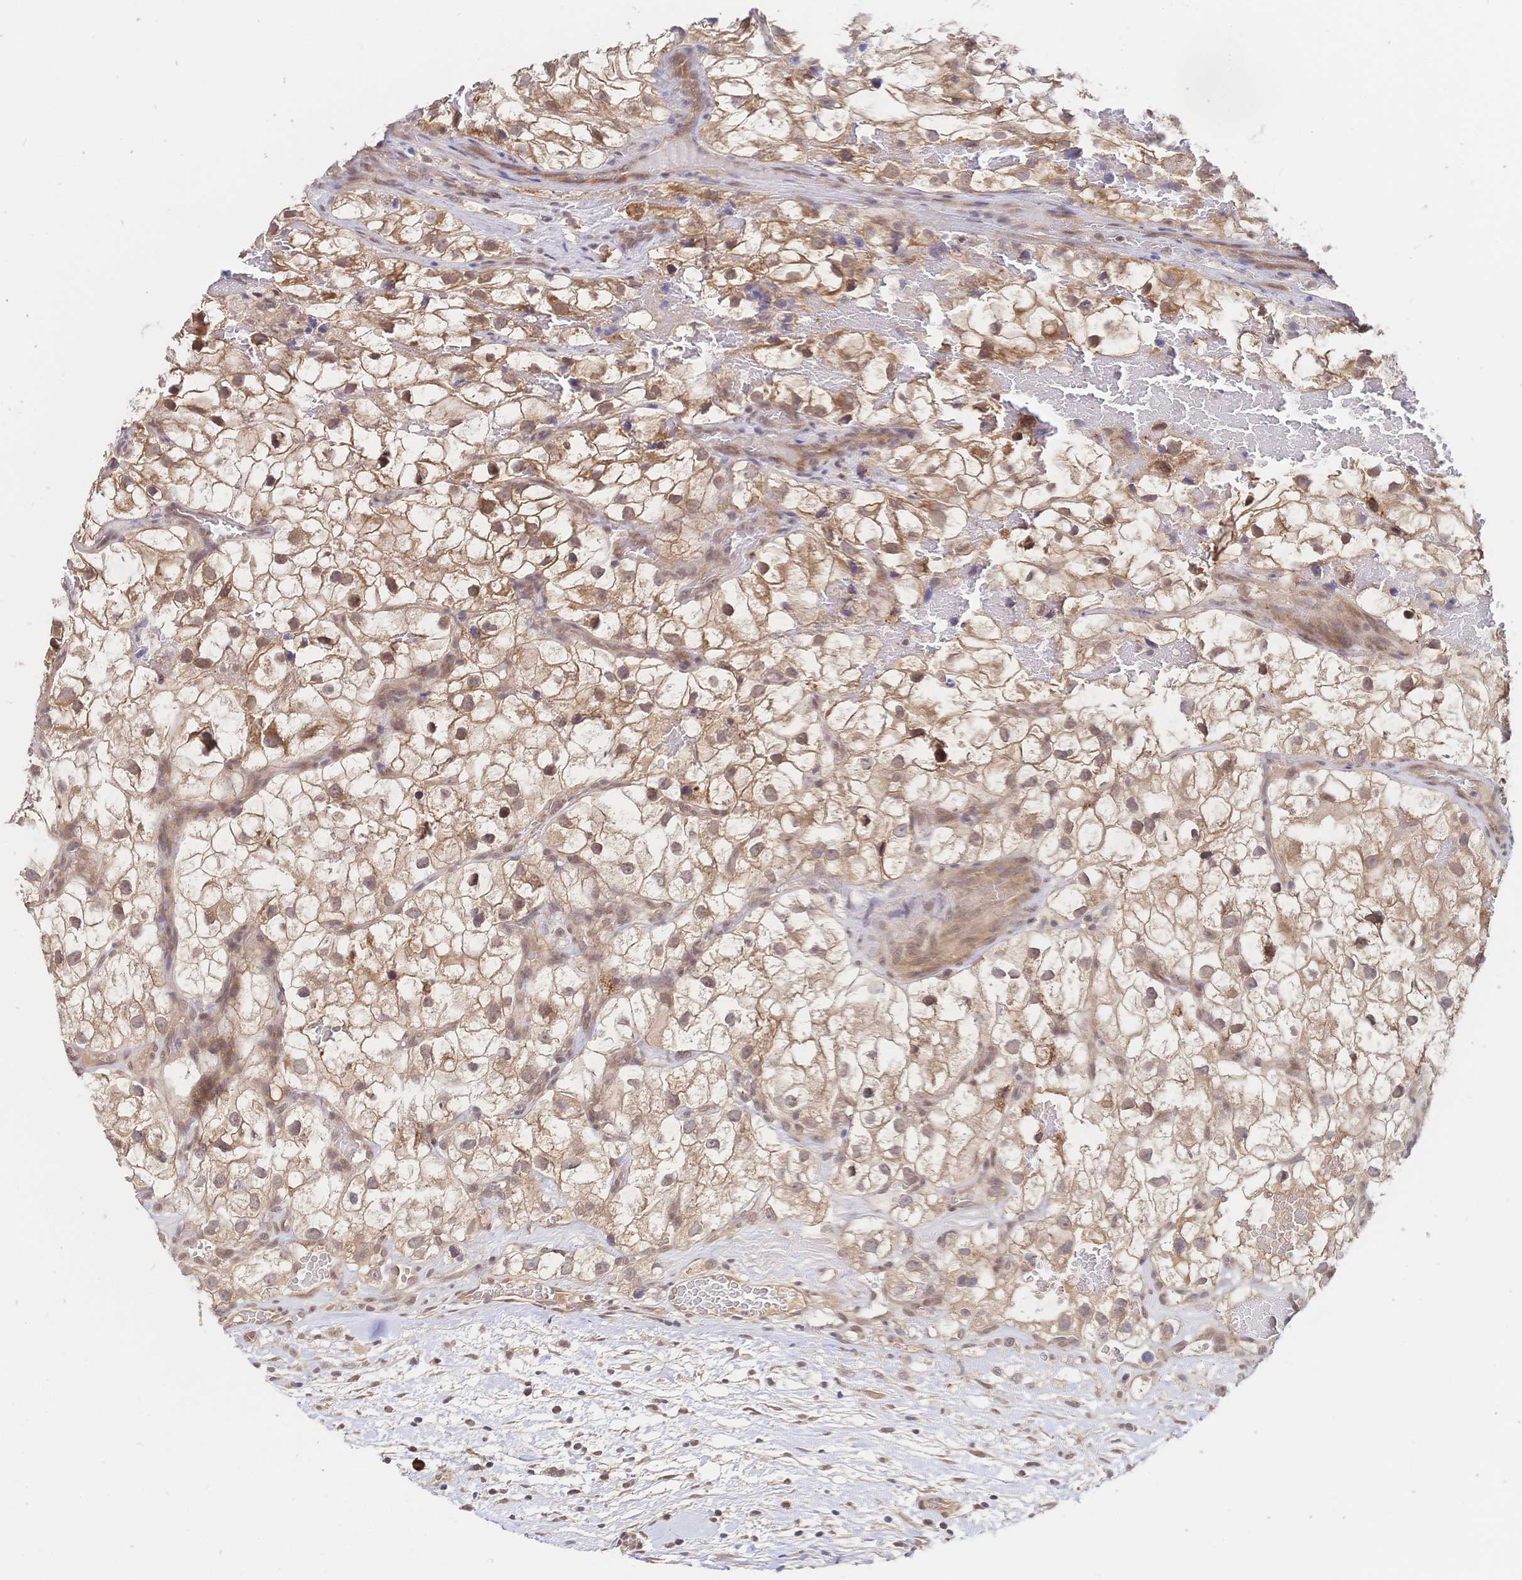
{"staining": {"intensity": "weak", "quantity": ">75%", "location": "cytoplasmic/membranous,nuclear"}, "tissue": "renal cancer", "cell_type": "Tumor cells", "image_type": "cancer", "snomed": [{"axis": "morphology", "description": "Adenocarcinoma, NOS"}, {"axis": "topography", "description": "Kidney"}], "caption": "Immunohistochemistry (IHC) image of human renal adenocarcinoma stained for a protein (brown), which exhibits low levels of weak cytoplasmic/membranous and nuclear staining in about >75% of tumor cells.", "gene": "LMO4", "patient": {"sex": "male", "age": 59}}